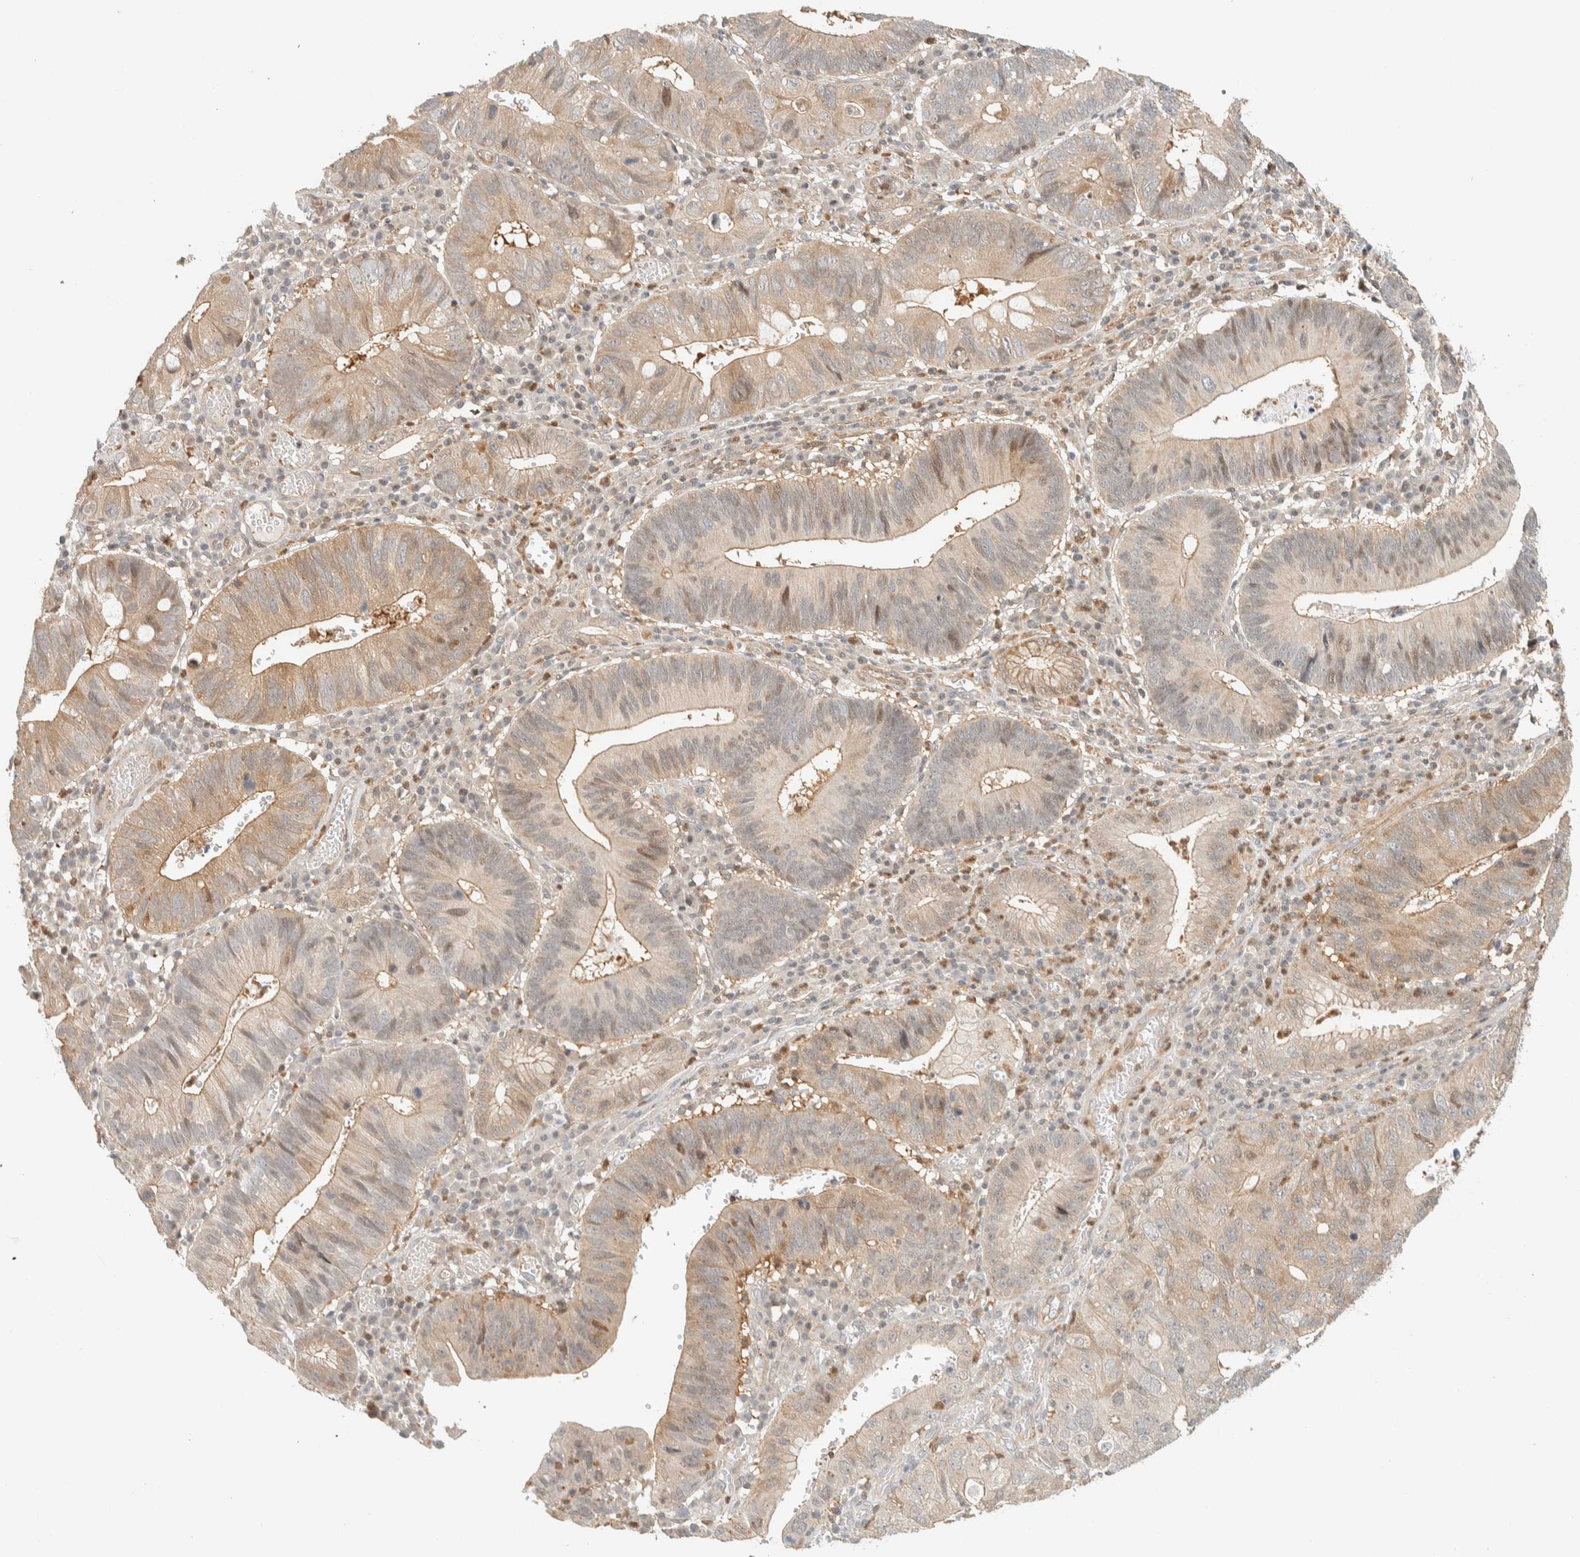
{"staining": {"intensity": "weak", "quantity": ">75%", "location": "cytoplasmic/membranous"}, "tissue": "stomach cancer", "cell_type": "Tumor cells", "image_type": "cancer", "snomed": [{"axis": "morphology", "description": "Adenocarcinoma, NOS"}, {"axis": "topography", "description": "Stomach"}], "caption": "Human stomach adenocarcinoma stained for a protein (brown) demonstrates weak cytoplasmic/membranous positive positivity in approximately >75% of tumor cells.", "gene": "ARFGEF1", "patient": {"sex": "male", "age": 59}}